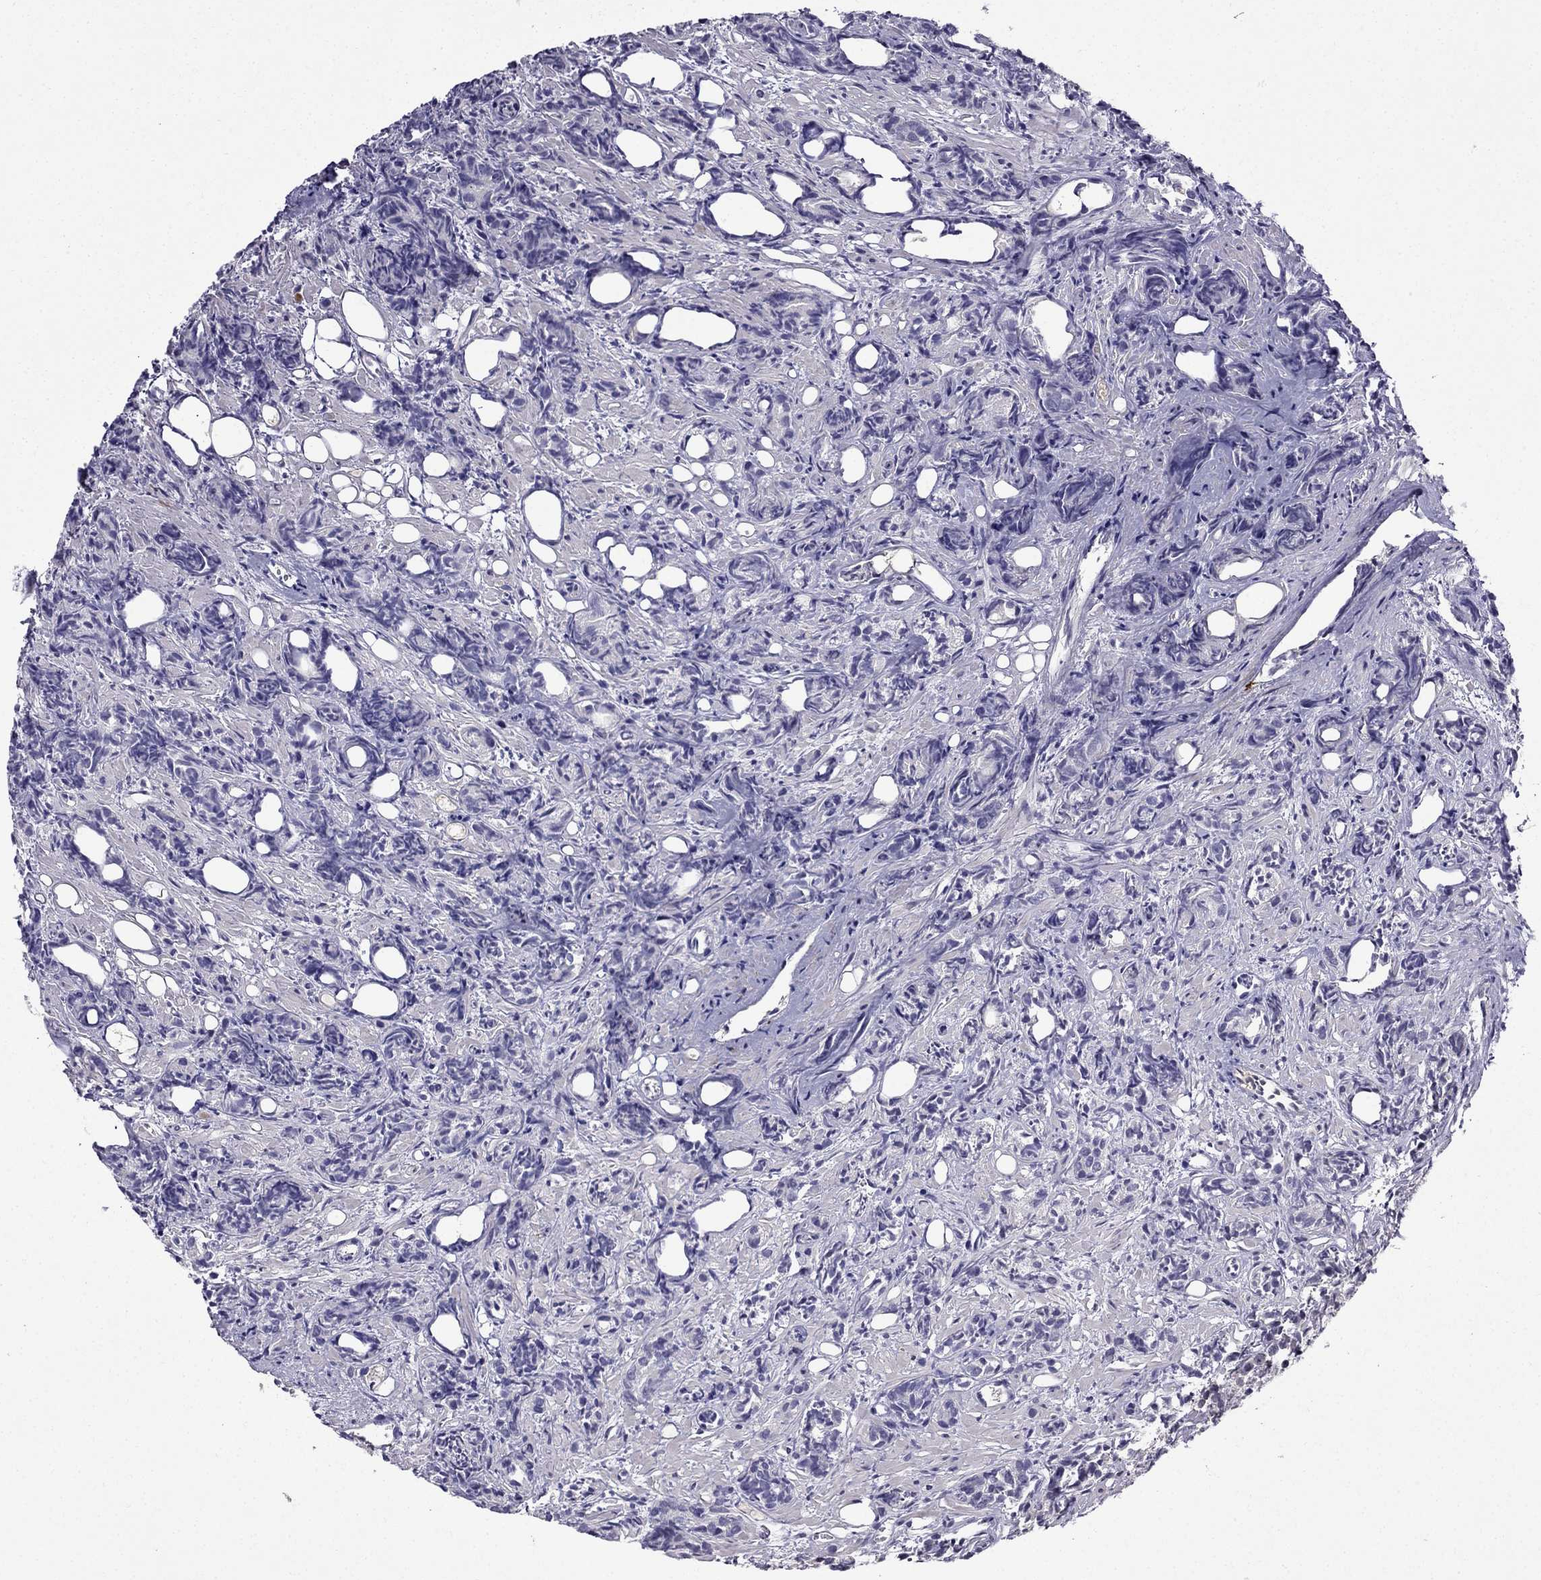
{"staining": {"intensity": "negative", "quantity": "none", "location": "none"}, "tissue": "prostate cancer", "cell_type": "Tumor cells", "image_type": "cancer", "snomed": [{"axis": "morphology", "description": "Adenocarcinoma, High grade"}, {"axis": "topography", "description": "Prostate"}], "caption": "DAB (3,3'-diaminobenzidine) immunohistochemical staining of human high-grade adenocarcinoma (prostate) shows no significant staining in tumor cells. (Brightfield microscopy of DAB (3,3'-diaminobenzidine) immunohistochemistry (IHC) at high magnification).", "gene": "PI16", "patient": {"sex": "male", "age": 84}}